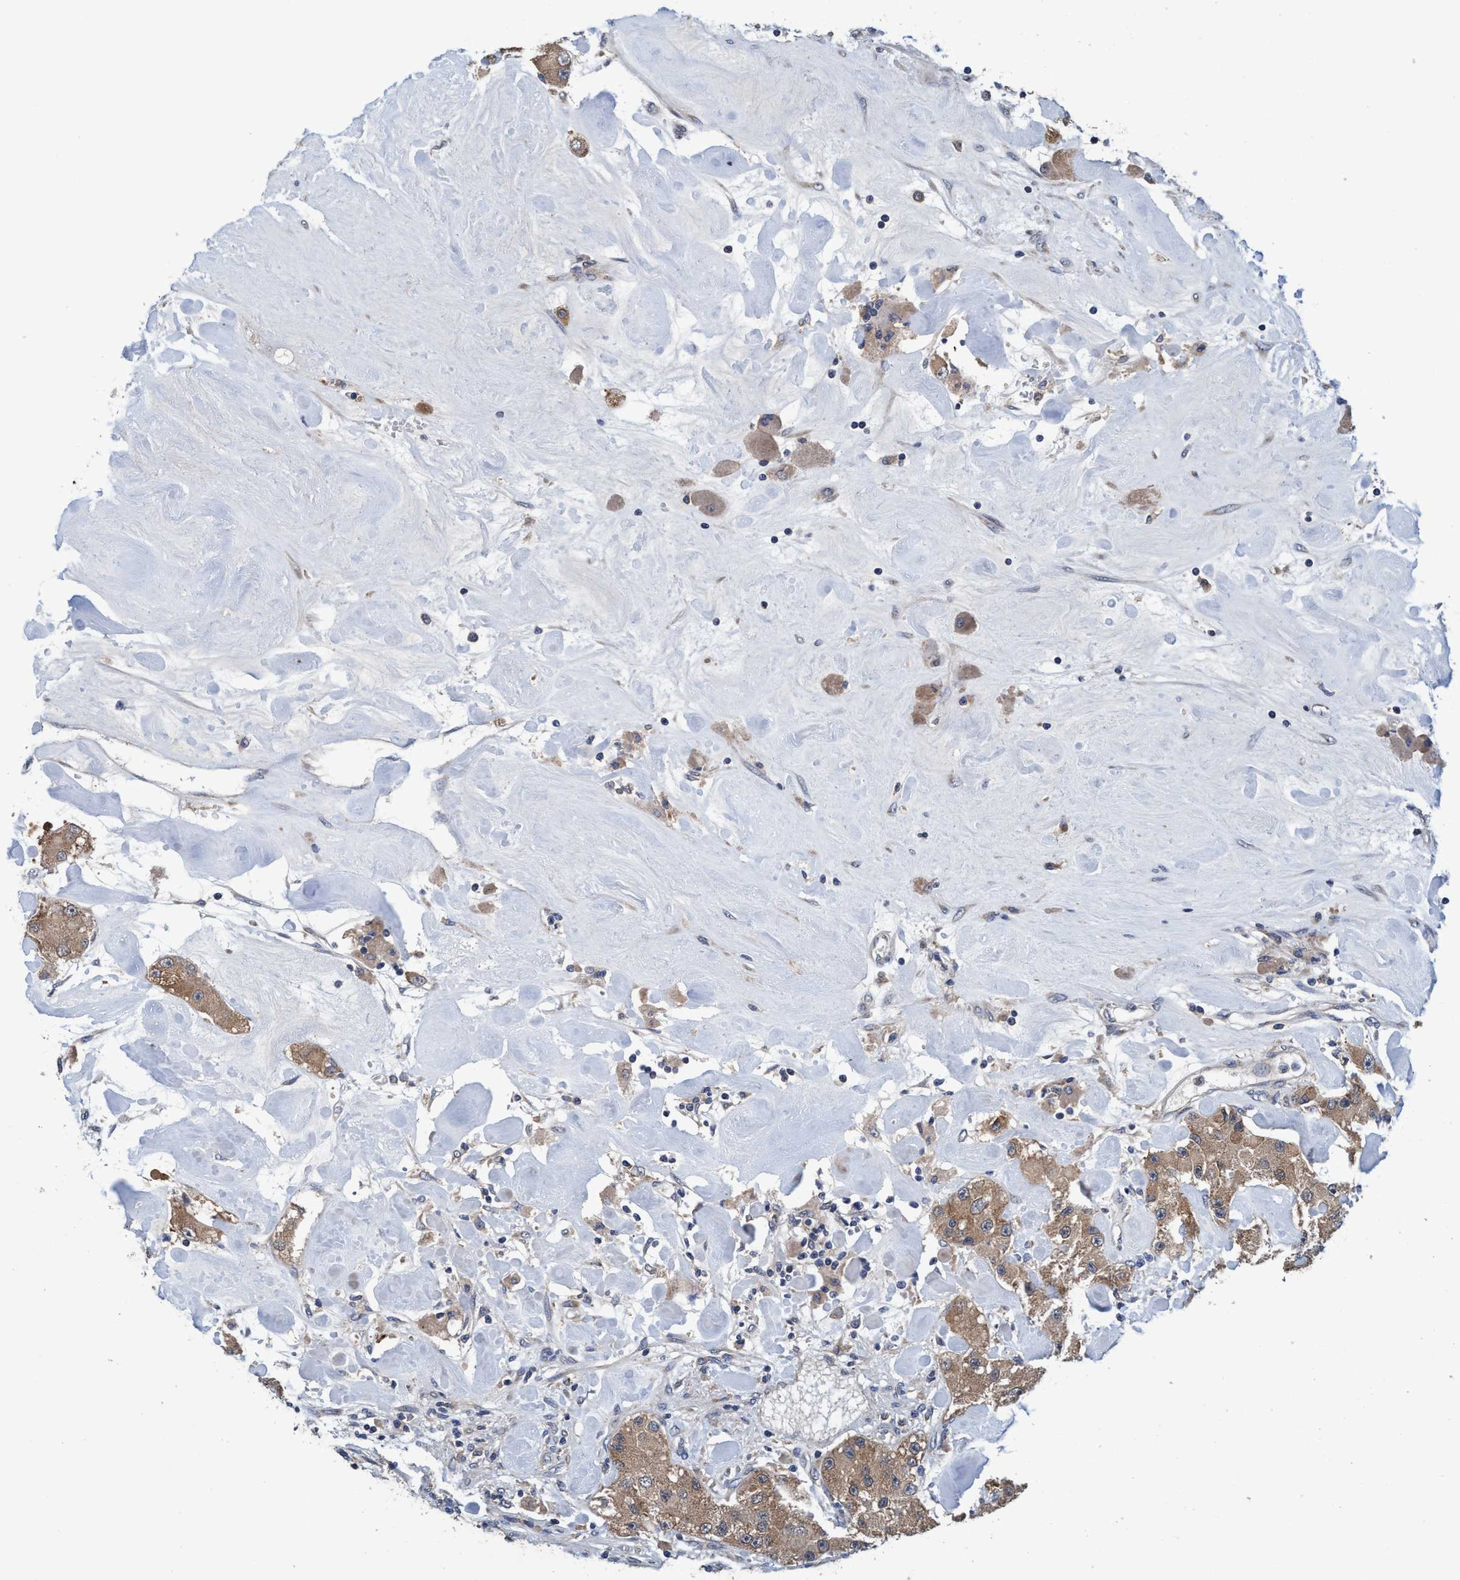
{"staining": {"intensity": "moderate", "quantity": ">75%", "location": "cytoplasmic/membranous"}, "tissue": "carcinoid", "cell_type": "Tumor cells", "image_type": "cancer", "snomed": [{"axis": "morphology", "description": "Carcinoid, malignant, NOS"}, {"axis": "topography", "description": "Pancreas"}], "caption": "Malignant carcinoid tissue reveals moderate cytoplasmic/membranous positivity in about >75% of tumor cells", "gene": "CALCOCO2", "patient": {"sex": "male", "age": 41}}